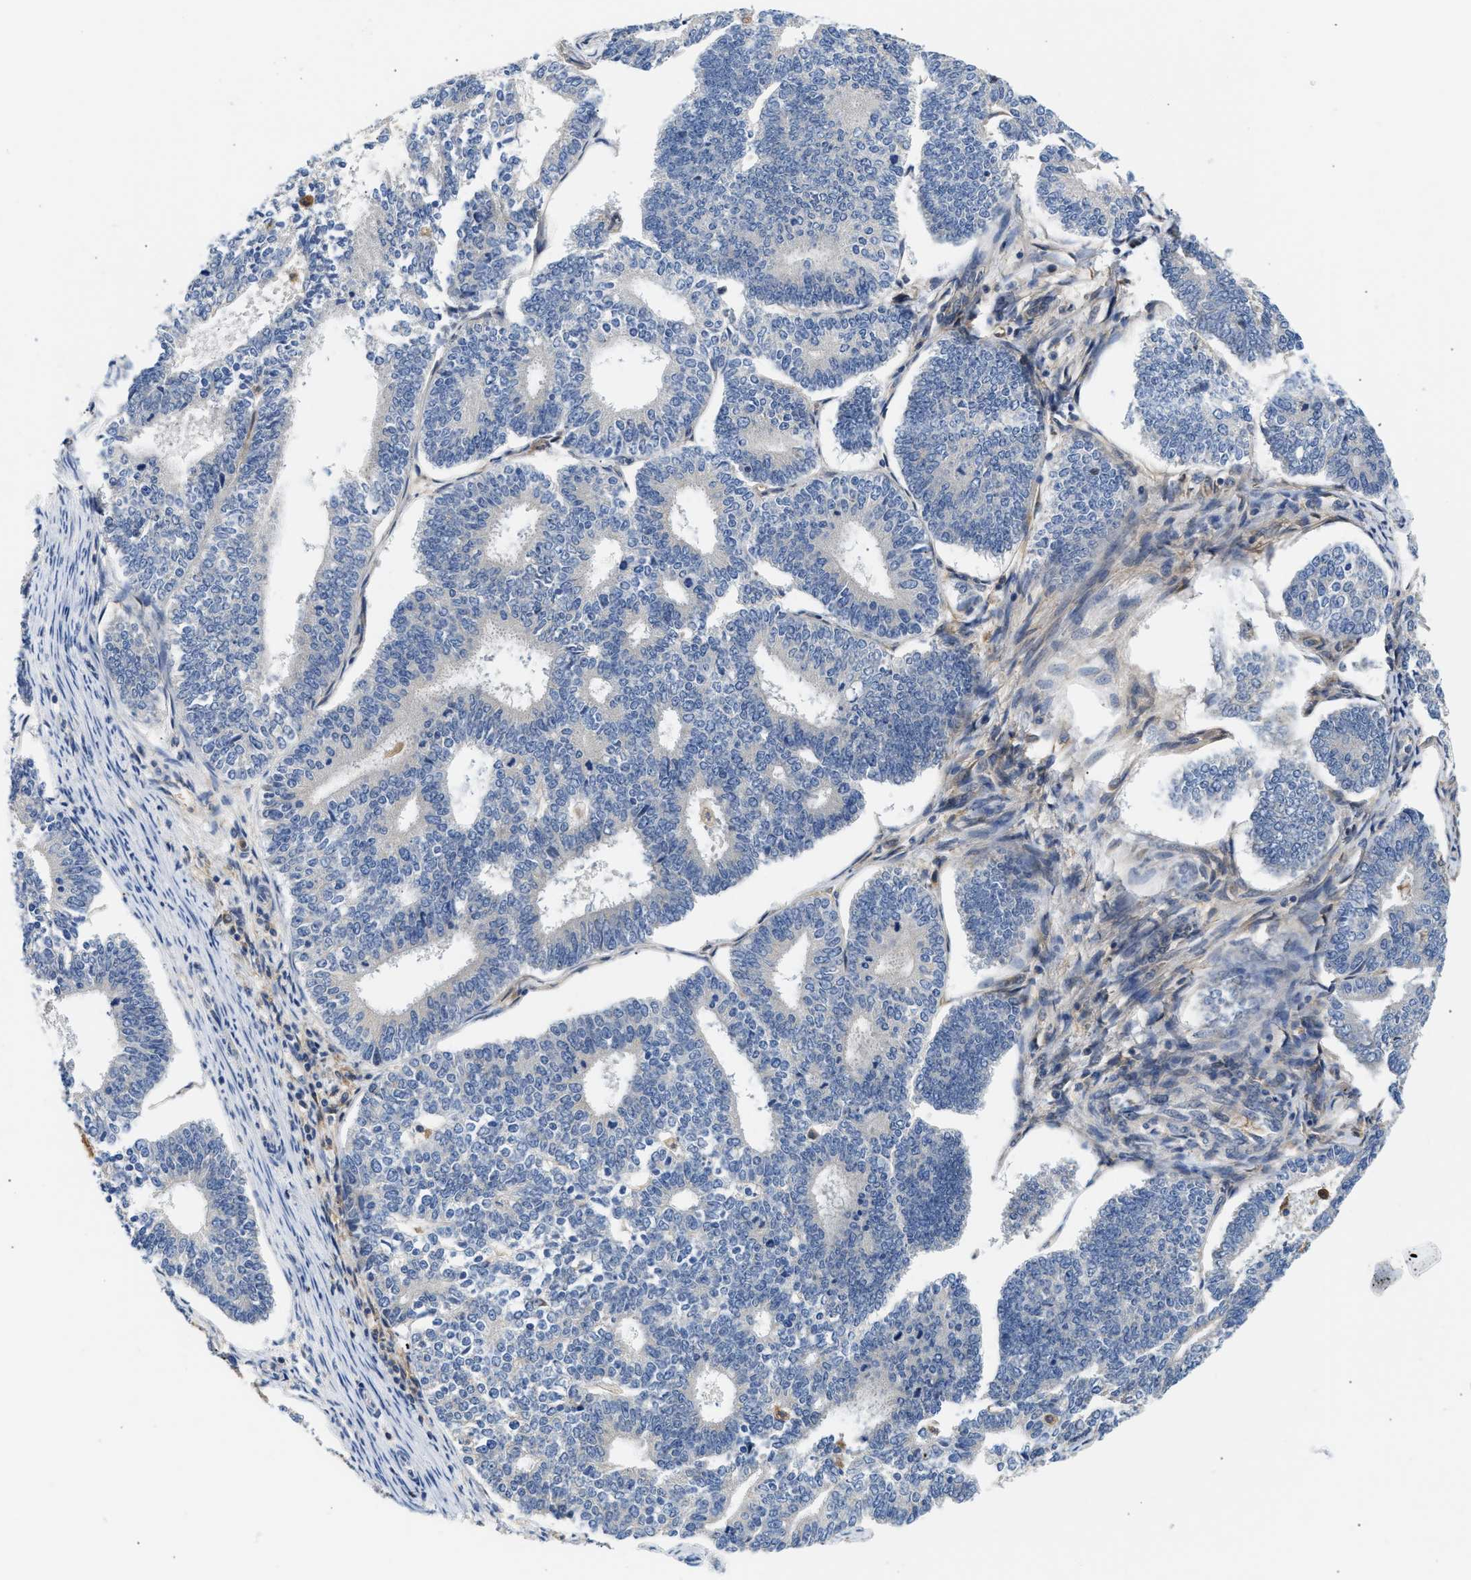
{"staining": {"intensity": "negative", "quantity": "none", "location": "none"}, "tissue": "endometrial cancer", "cell_type": "Tumor cells", "image_type": "cancer", "snomed": [{"axis": "morphology", "description": "Adenocarcinoma, NOS"}, {"axis": "topography", "description": "Endometrium"}], "caption": "Image shows no significant protein positivity in tumor cells of adenocarcinoma (endometrial).", "gene": "RAB31", "patient": {"sex": "female", "age": 70}}